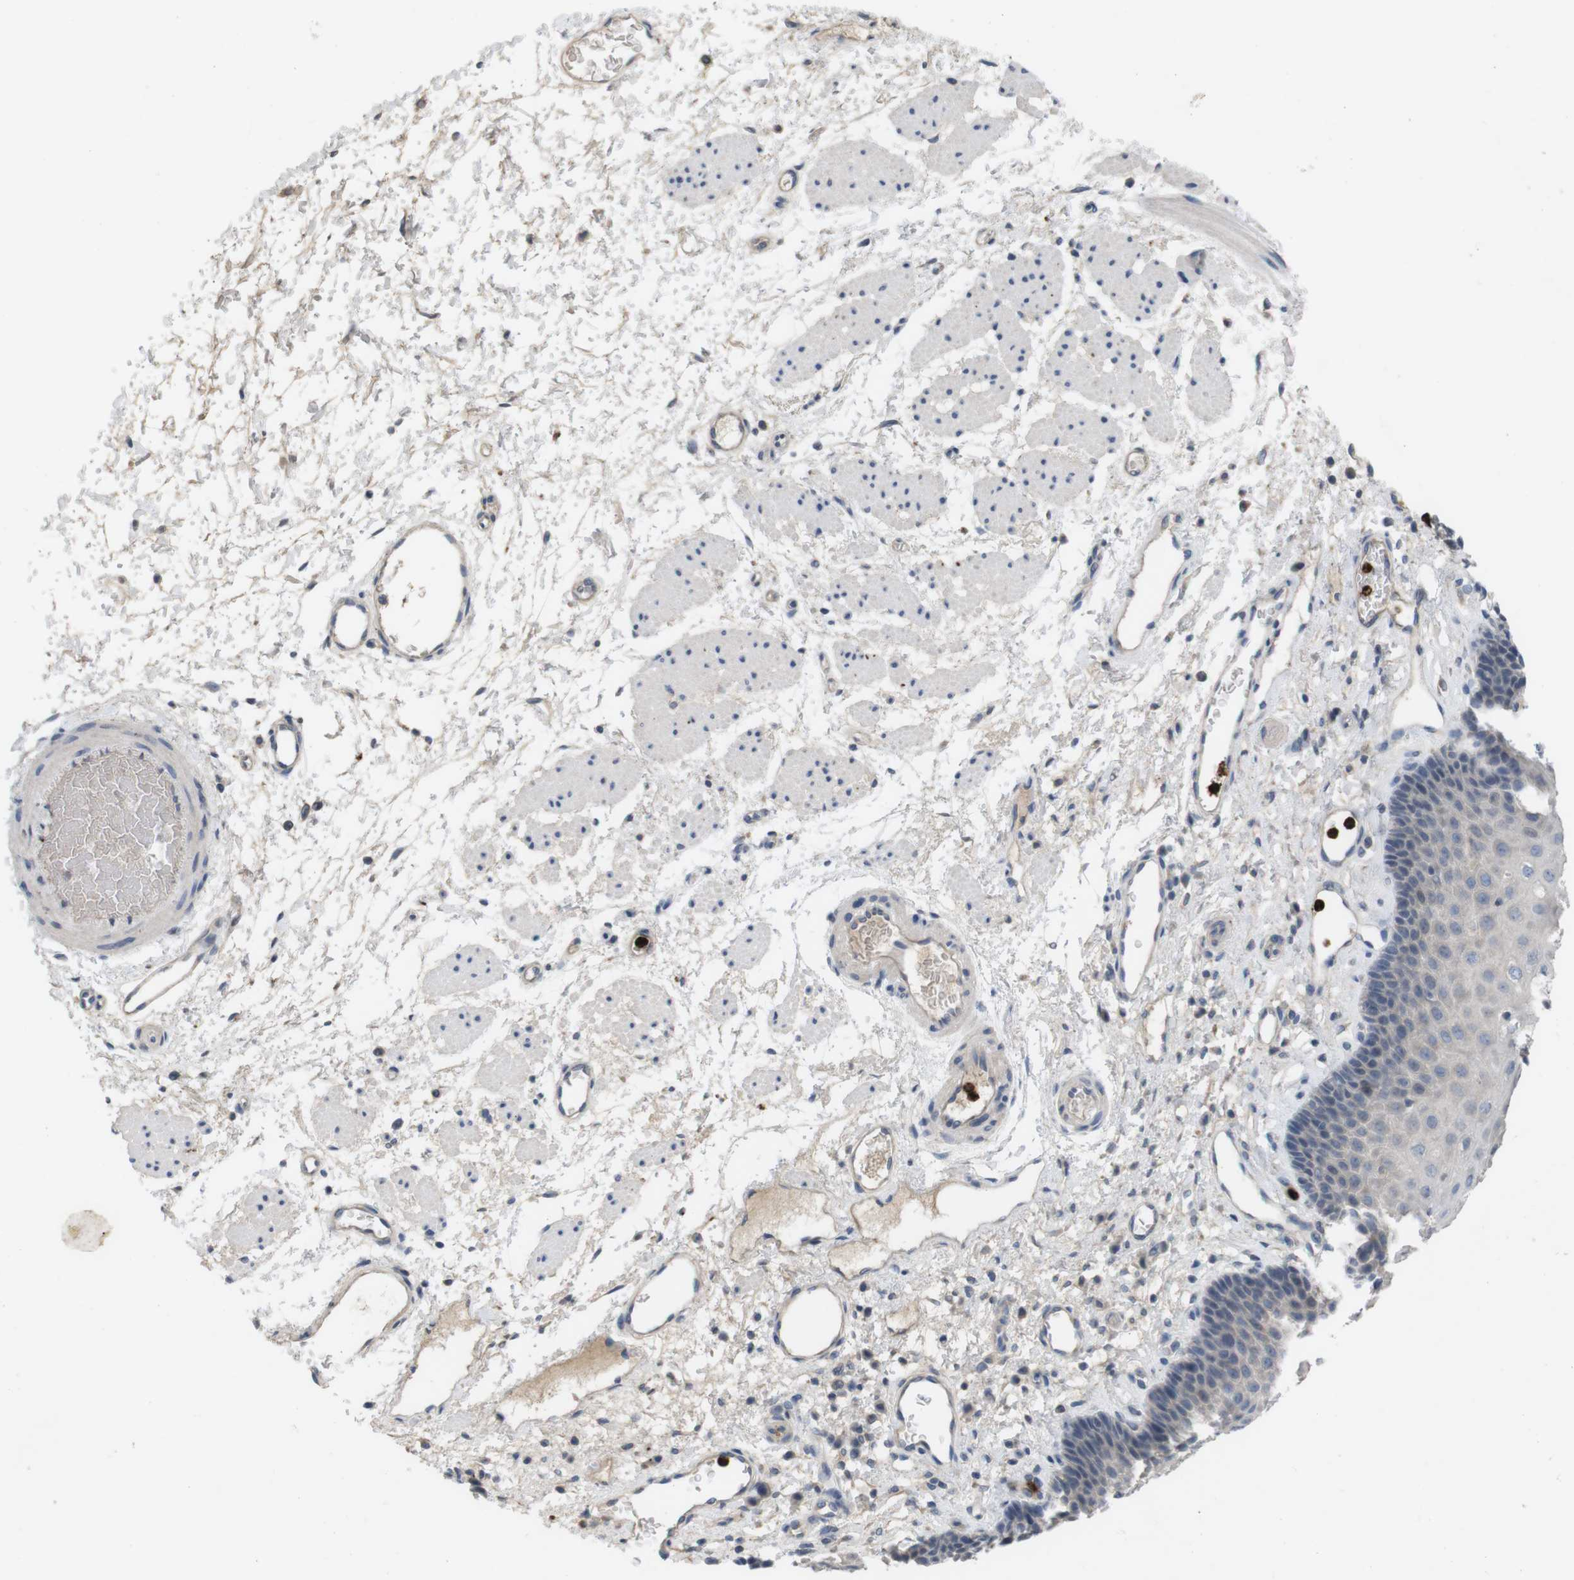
{"staining": {"intensity": "negative", "quantity": "none", "location": "none"}, "tissue": "esophagus", "cell_type": "Squamous epithelial cells", "image_type": "normal", "snomed": [{"axis": "morphology", "description": "Normal tissue, NOS"}, {"axis": "topography", "description": "Esophagus"}], "caption": "Immunohistochemical staining of benign human esophagus exhibits no significant staining in squamous epithelial cells.", "gene": "TSPAN14", "patient": {"sex": "male", "age": 54}}